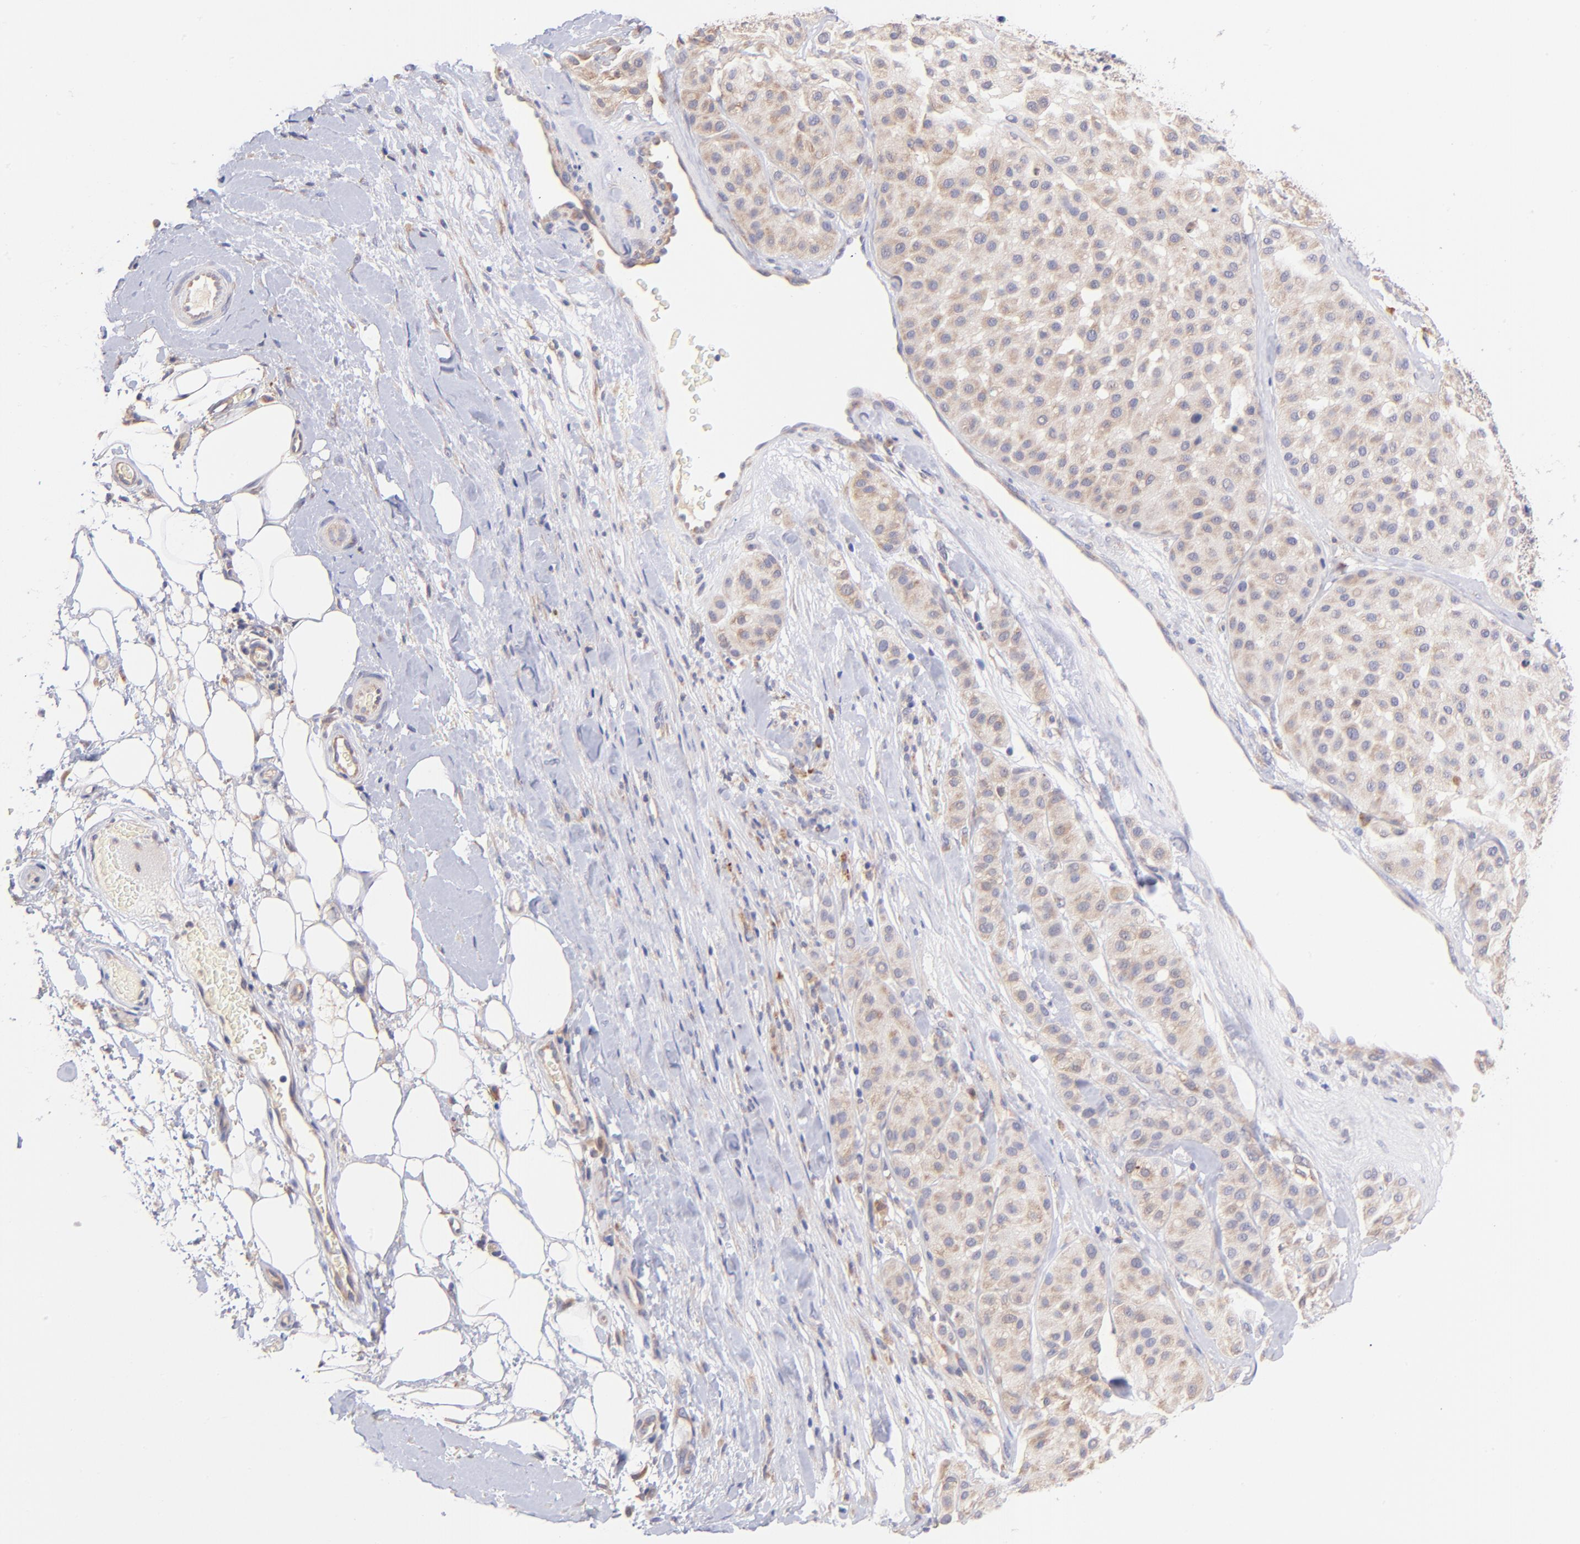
{"staining": {"intensity": "weak", "quantity": ">75%", "location": "cytoplasmic/membranous"}, "tissue": "melanoma", "cell_type": "Tumor cells", "image_type": "cancer", "snomed": [{"axis": "morphology", "description": "Normal tissue, NOS"}, {"axis": "morphology", "description": "Malignant melanoma, Metastatic site"}, {"axis": "topography", "description": "Skin"}], "caption": "Brown immunohistochemical staining in malignant melanoma (metastatic site) exhibits weak cytoplasmic/membranous expression in about >75% of tumor cells. Nuclei are stained in blue.", "gene": "RPL11", "patient": {"sex": "male", "age": 41}}